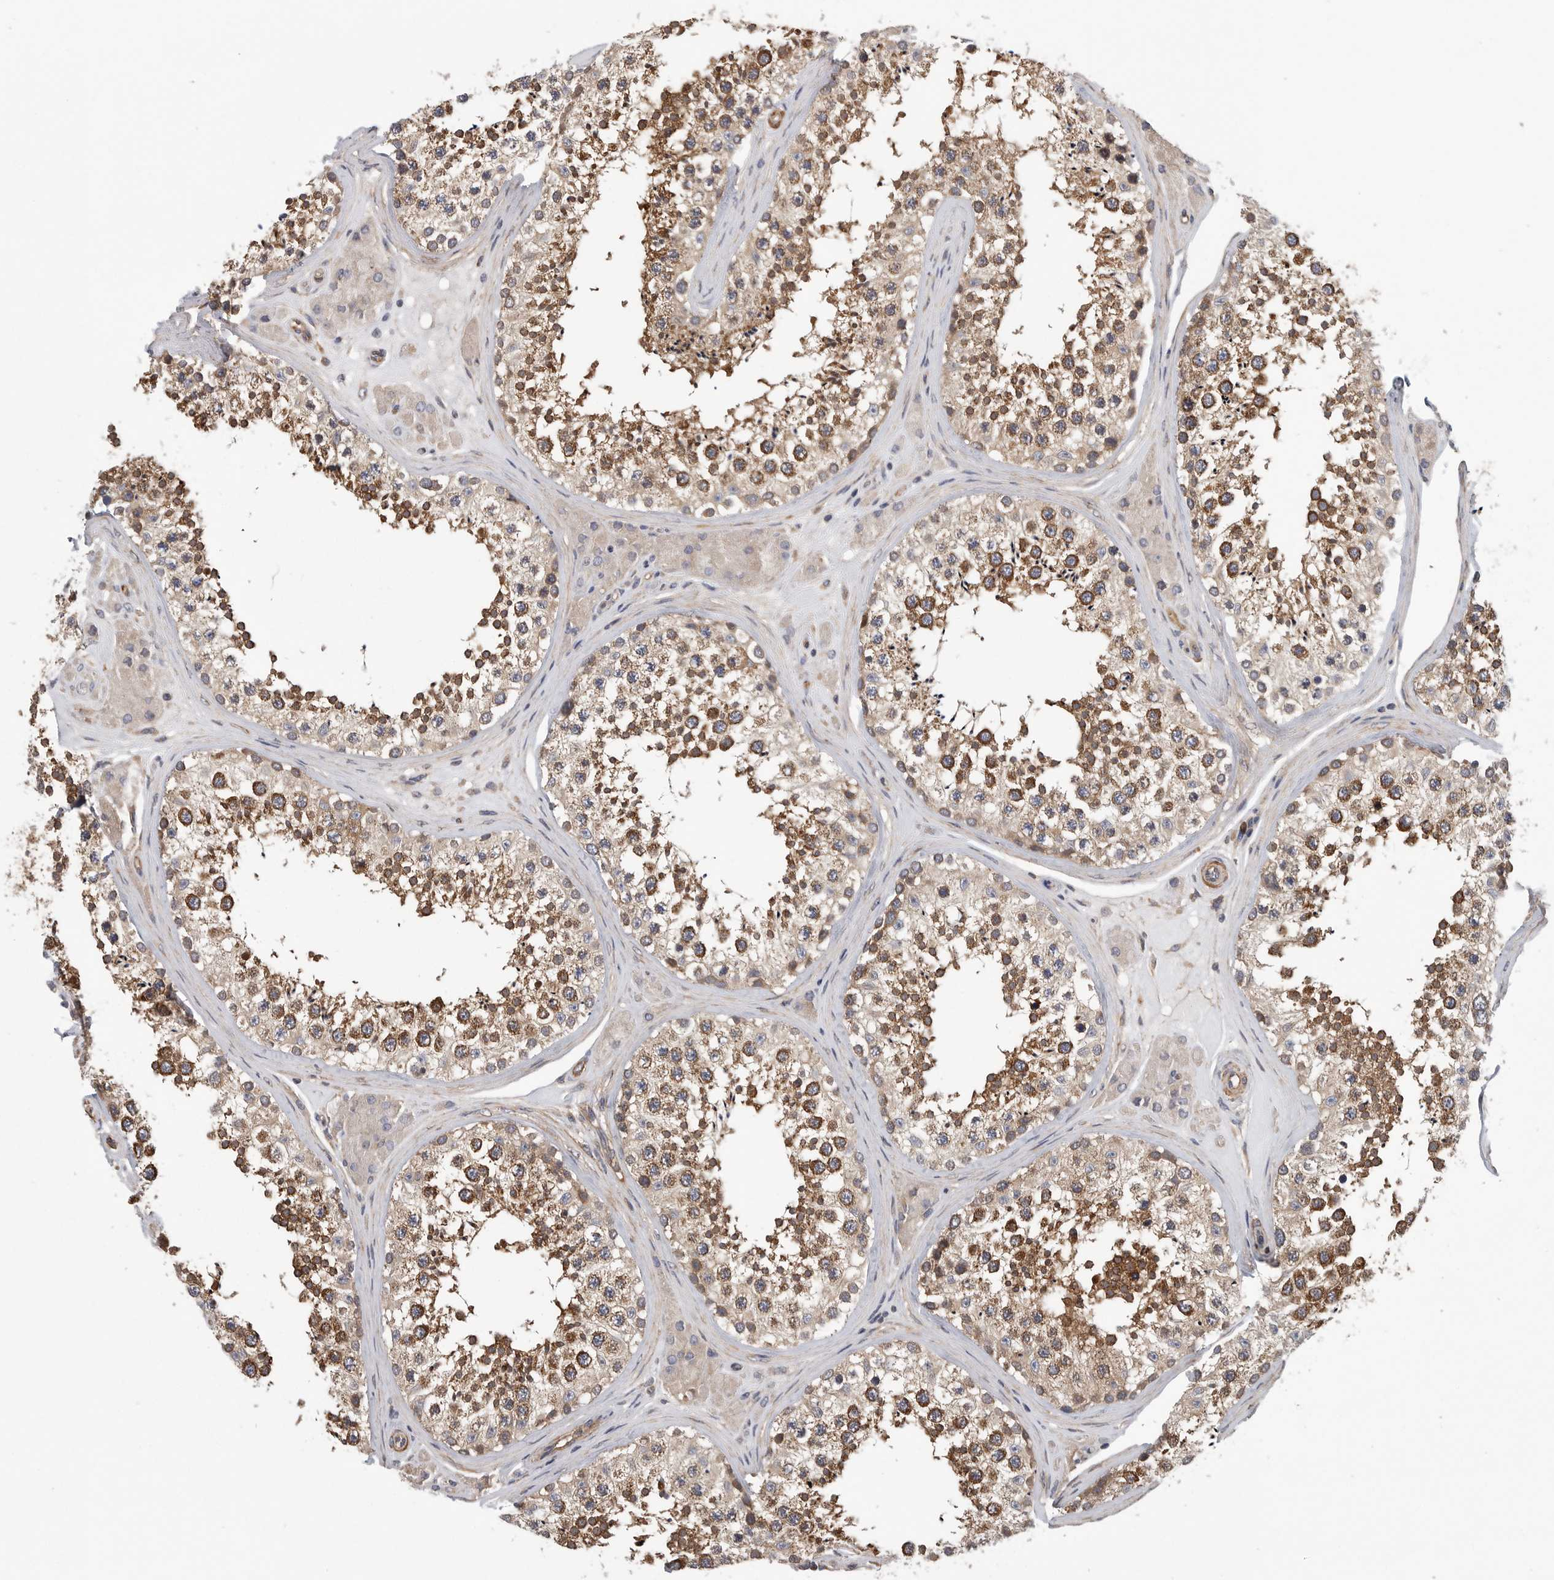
{"staining": {"intensity": "moderate", "quantity": ">75%", "location": "cytoplasmic/membranous"}, "tissue": "testis", "cell_type": "Cells in seminiferous ducts", "image_type": "normal", "snomed": [{"axis": "morphology", "description": "Normal tissue, NOS"}, {"axis": "topography", "description": "Testis"}], "caption": "Immunohistochemistry (IHC) (DAB (3,3'-diaminobenzidine)) staining of normal testis demonstrates moderate cytoplasmic/membranous protein staining in about >75% of cells in seminiferous ducts. The protein is stained brown, and the nuclei are stained in blue (DAB IHC with brightfield microscopy, high magnification).", "gene": "OXR1", "patient": {"sex": "male", "age": 46}}